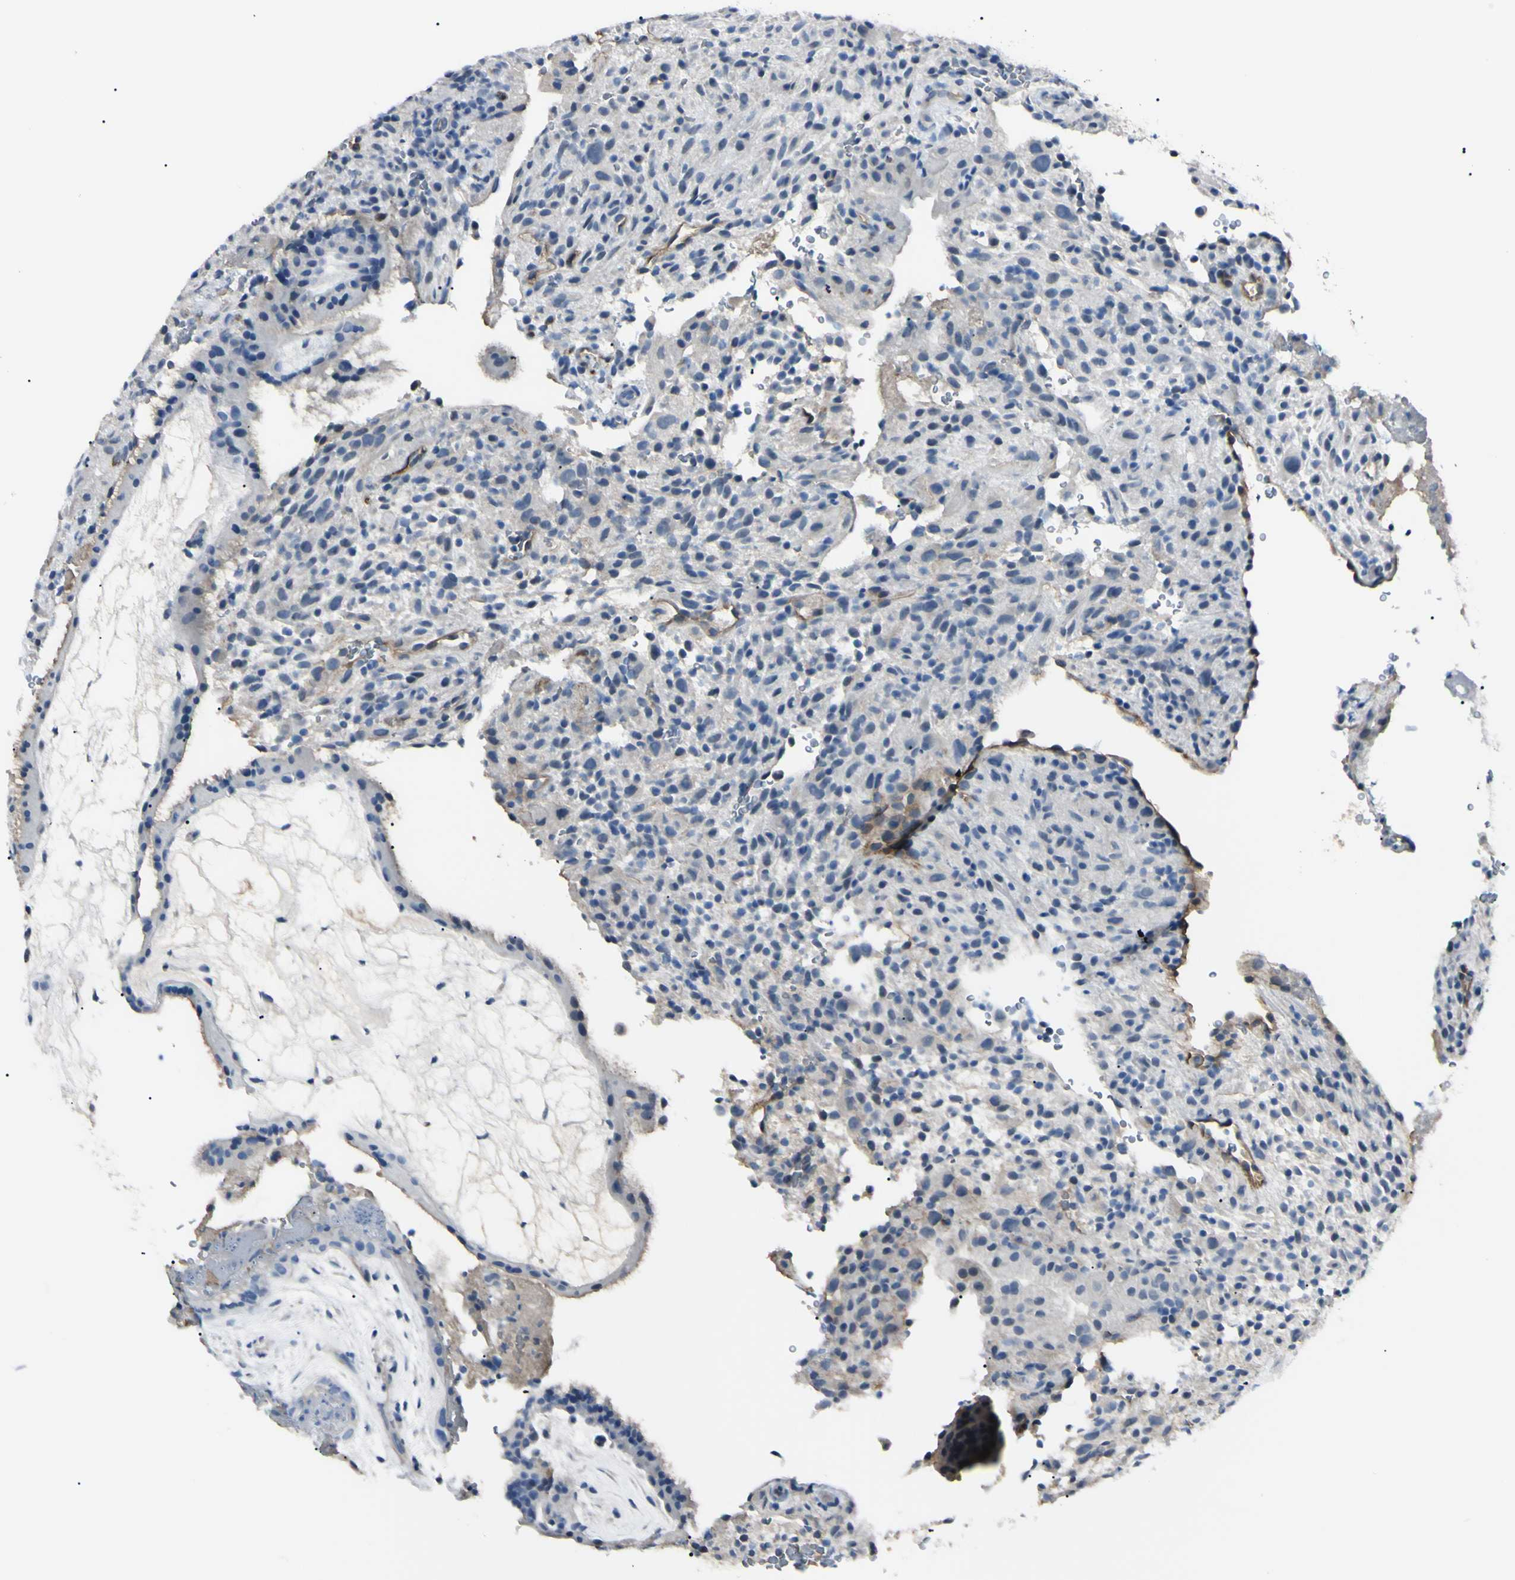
{"staining": {"intensity": "weak", "quantity": "<25%", "location": "cytoplasmic/membranous"}, "tissue": "placenta", "cell_type": "Decidual cells", "image_type": "normal", "snomed": [{"axis": "morphology", "description": "Normal tissue, NOS"}, {"axis": "topography", "description": "Placenta"}], "caption": "IHC histopathology image of normal placenta: human placenta stained with DAB (3,3'-diaminobenzidine) demonstrates no significant protein expression in decidual cells. (Immunohistochemistry (ihc), brightfield microscopy, high magnification).", "gene": "FOLH1", "patient": {"sex": "female", "age": 19}}